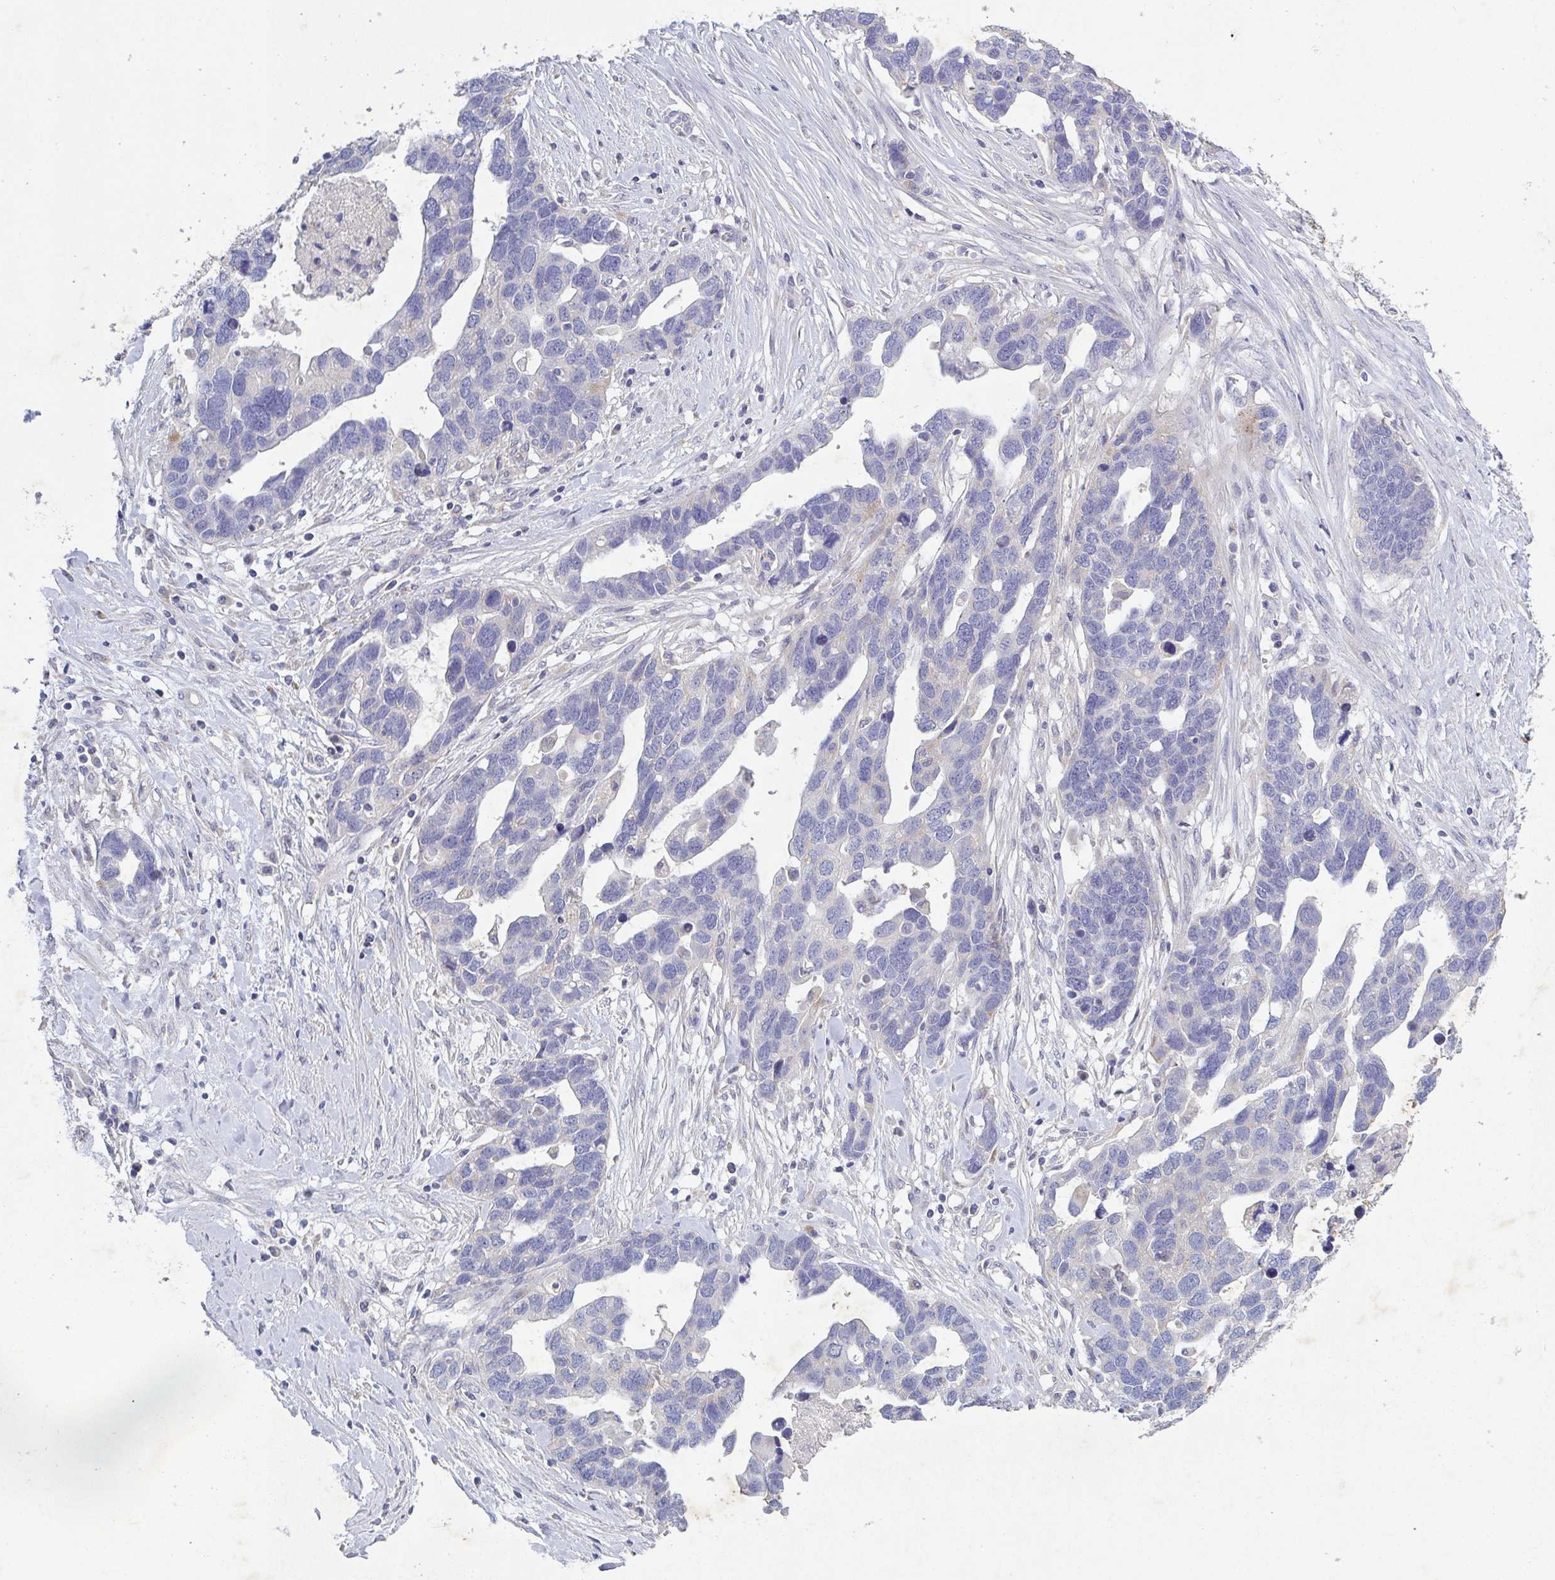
{"staining": {"intensity": "negative", "quantity": "none", "location": "none"}, "tissue": "ovarian cancer", "cell_type": "Tumor cells", "image_type": "cancer", "snomed": [{"axis": "morphology", "description": "Cystadenocarcinoma, serous, NOS"}, {"axis": "topography", "description": "Ovary"}], "caption": "The histopathology image demonstrates no staining of tumor cells in ovarian serous cystadenocarcinoma. (Brightfield microscopy of DAB immunohistochemistry at high magnification).", "gene": "GALNT13", "patient": {"sex": "female", "age": 54}}